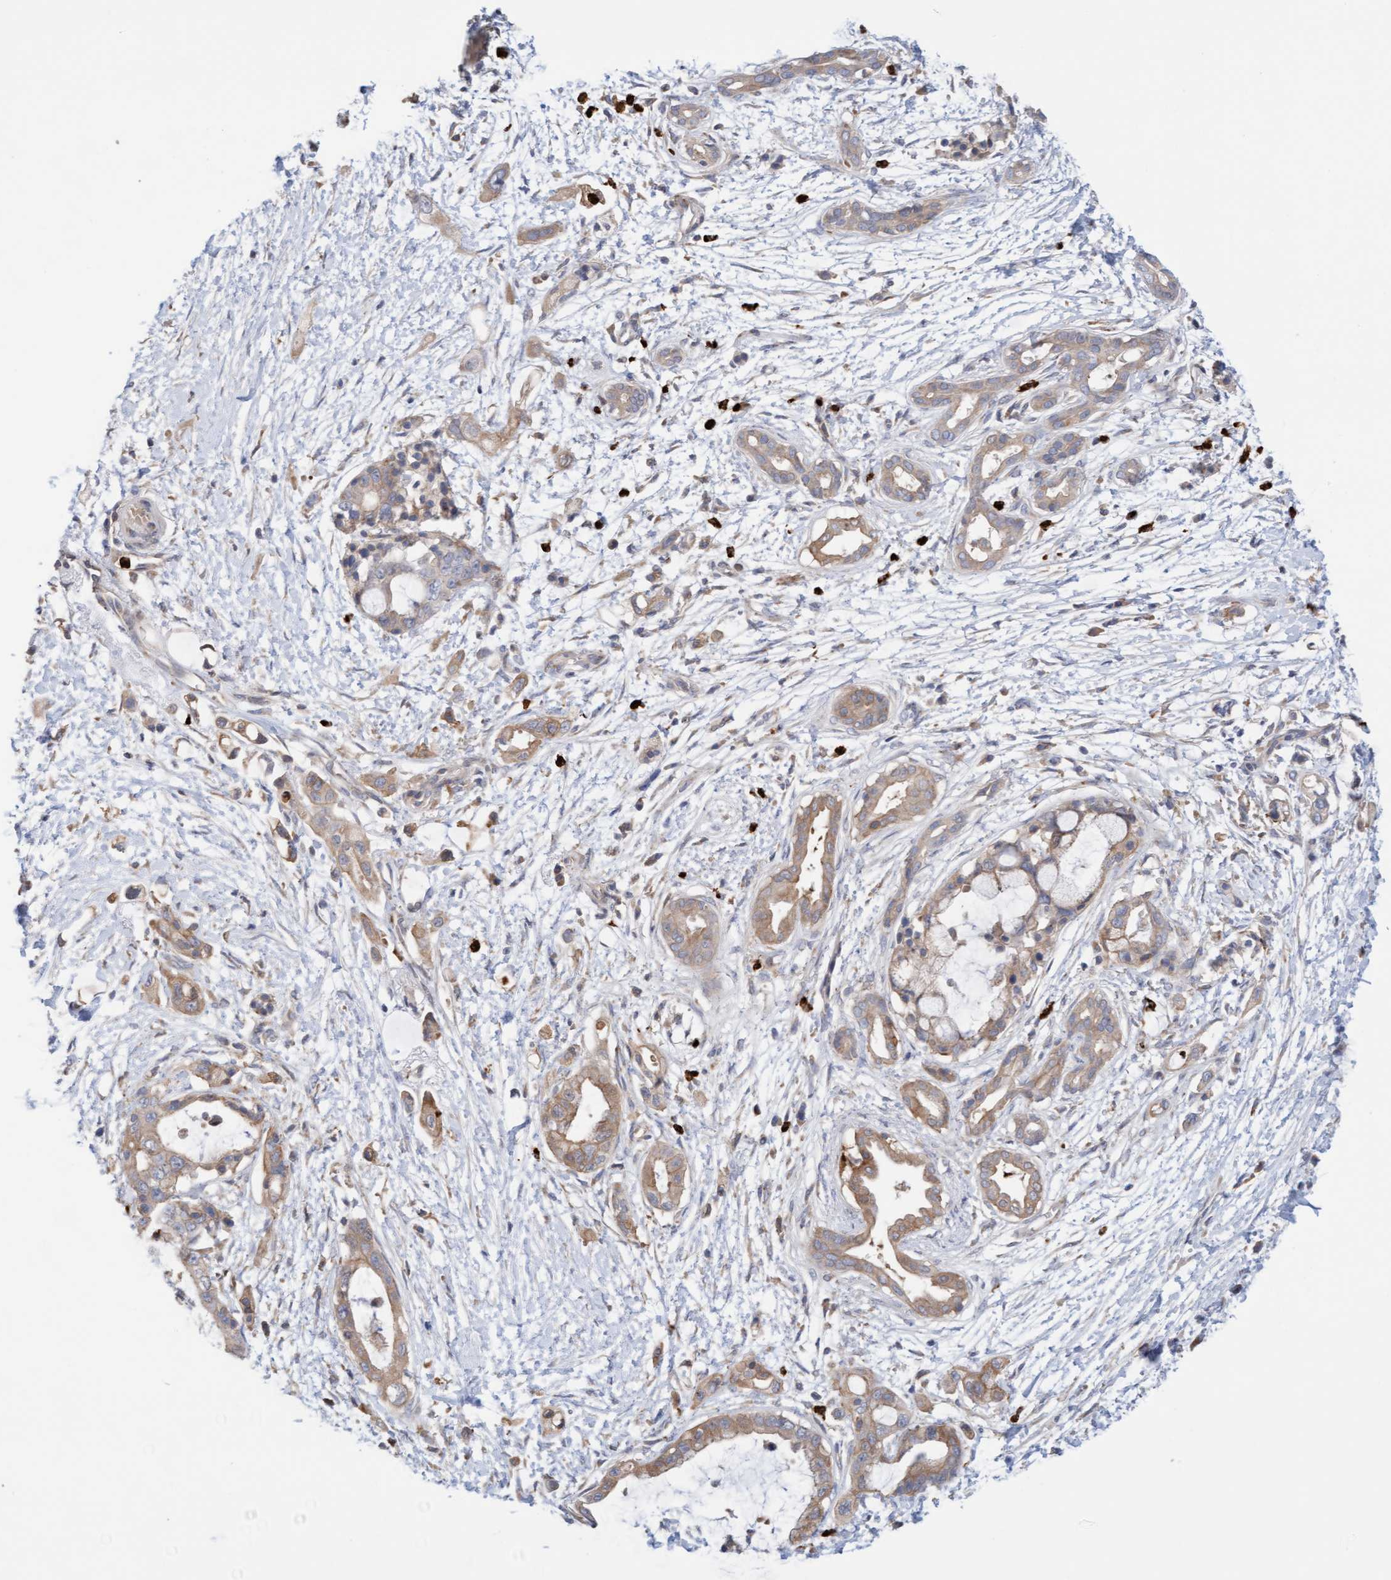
{"staining": {"intensity": "weak", "quantity": ">75%", "location": "cytoplasmic/membranous"}, "tissue": "pancreatic cancer", "cell_type": "Tumor cells", "image_type": "cancer", "snomed": [{"axis": "morphology", "description": "Adenocarcinoma, NOS"}, {"axis": "topography", "description": "Pancreas"}], "caption": "Pancreatic adenocarcinoma stained with a brown dye demonstrates weak cytoplasmic/membranous positive staining in approximately >75% of tumor cells.", "gene": "MMP8", "patient": {"sex": "male", "age": 59}}